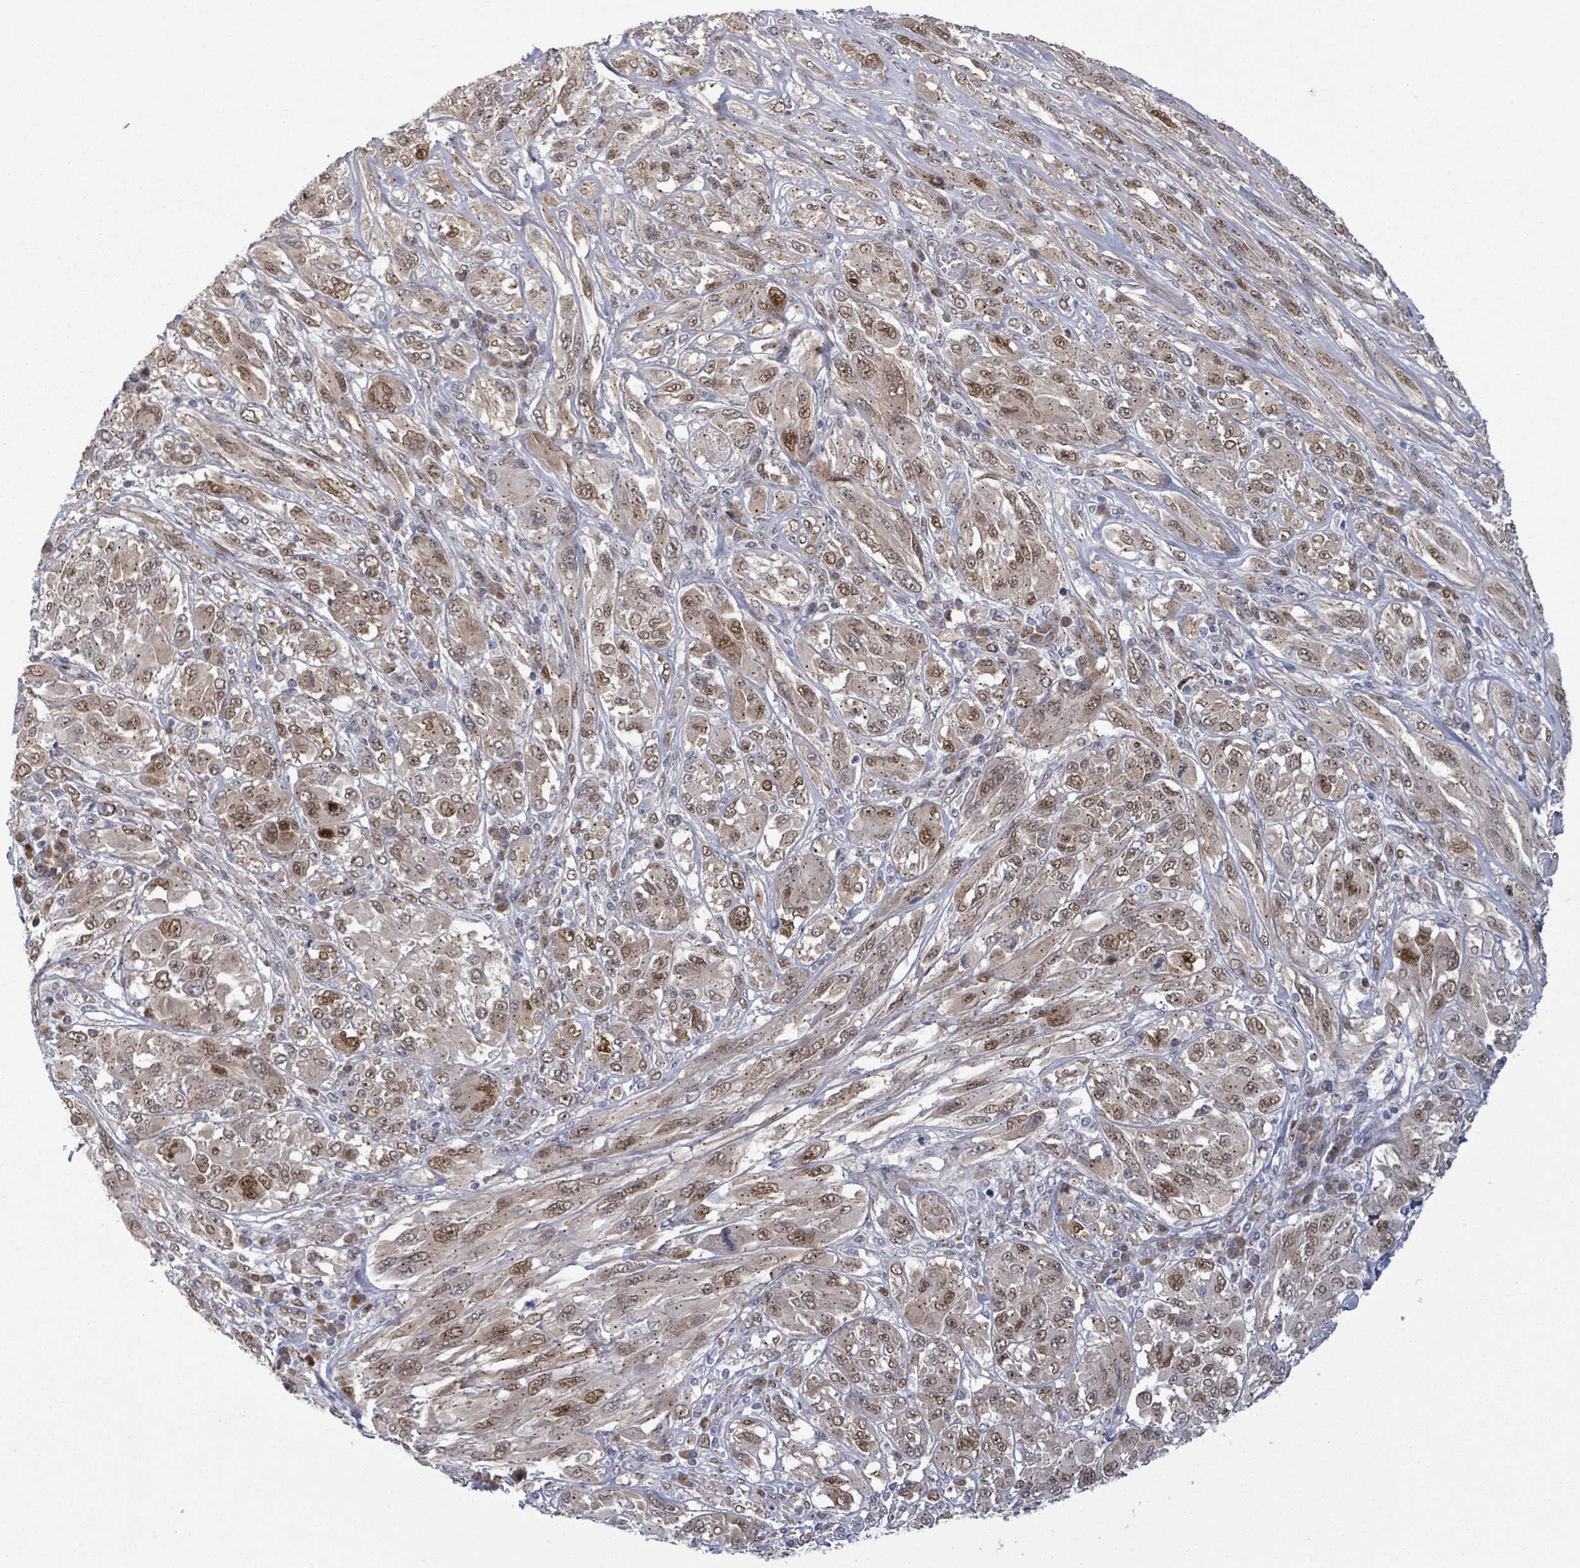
{"staining": {"intensity": "moderate", "quantity": ">75%", "location": "nuclear"}, "tissue": "melanoma", "cell_type": "Tumor cells", "image_type": "cancer", "snomed": [{"axis": "morphology", "description": "Malignant melanoma, NOS"}, {"axis": "topography", "description": "Skin"}], "caption": "IHC micrograph of neoplastic tissue: human melanoma stained using immunohistochemistry shows medium levels of moderate protein expression localized specifically in the nuclear of tumor cells, appearing as a nuclear brown color.", "gene": "TUSC1", "patient": {"sex": "female", "age": 91}}